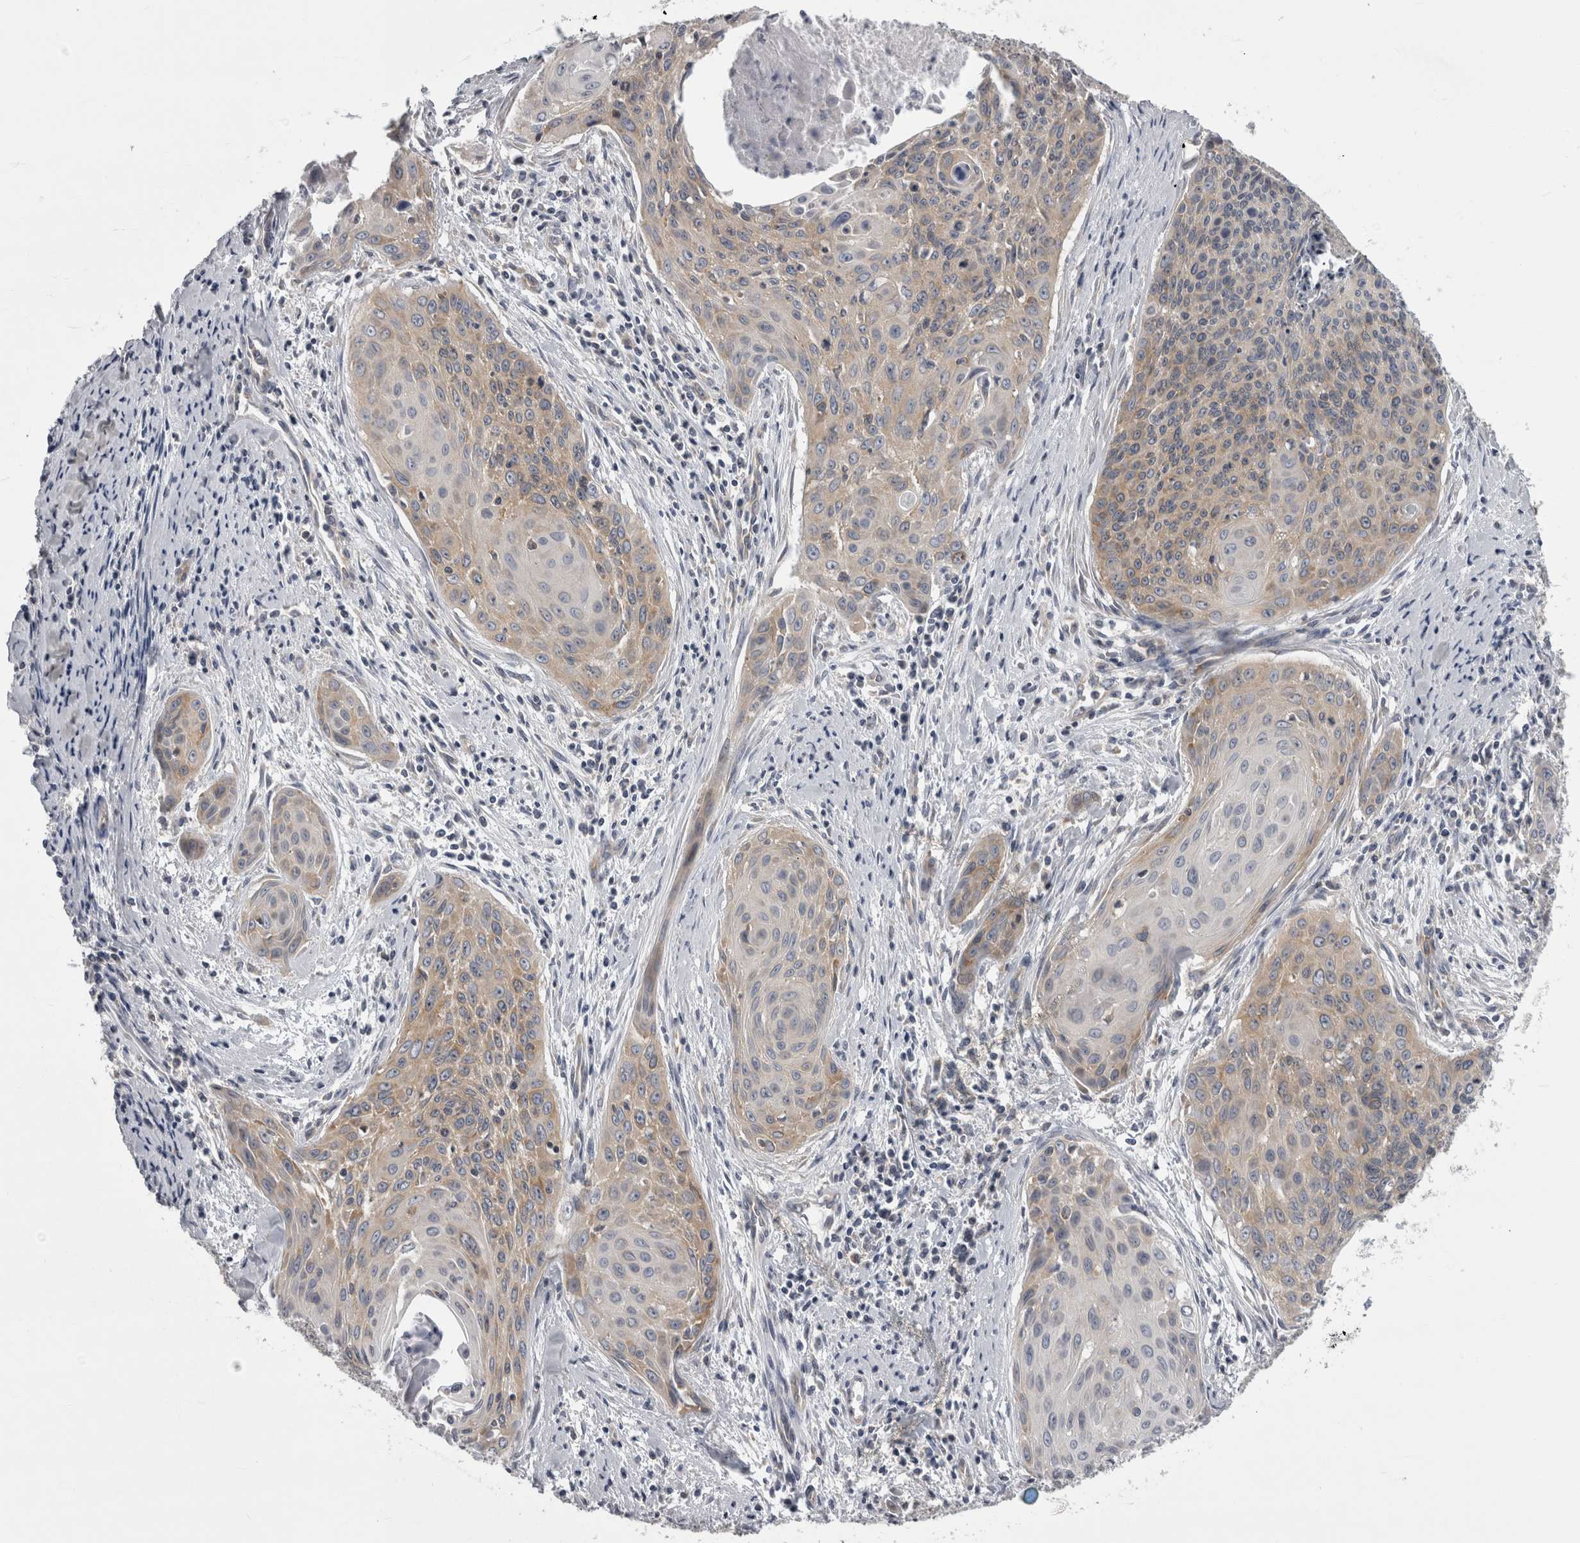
{"staining": {"intensity": "weak", "quantity": ">75%", "location": "cytoplasmic/membranous"}, "tissue": "cervical cancer", "cell_type": "Tumor cells", "image_type": "cancer", "snomed": [{"axis": "morphology", "description": "Squamous cell carcinoma, NOS"}, {"axis": "topography", "description": "Cervix"}], "caption": "Protein staining of cervical cancer tissue shows weak cytoplasmic/membranous positivity in about >75% of tumor cells.", "gene": "PRRC2C", "patient": {"sex": "female", "age": 55}}